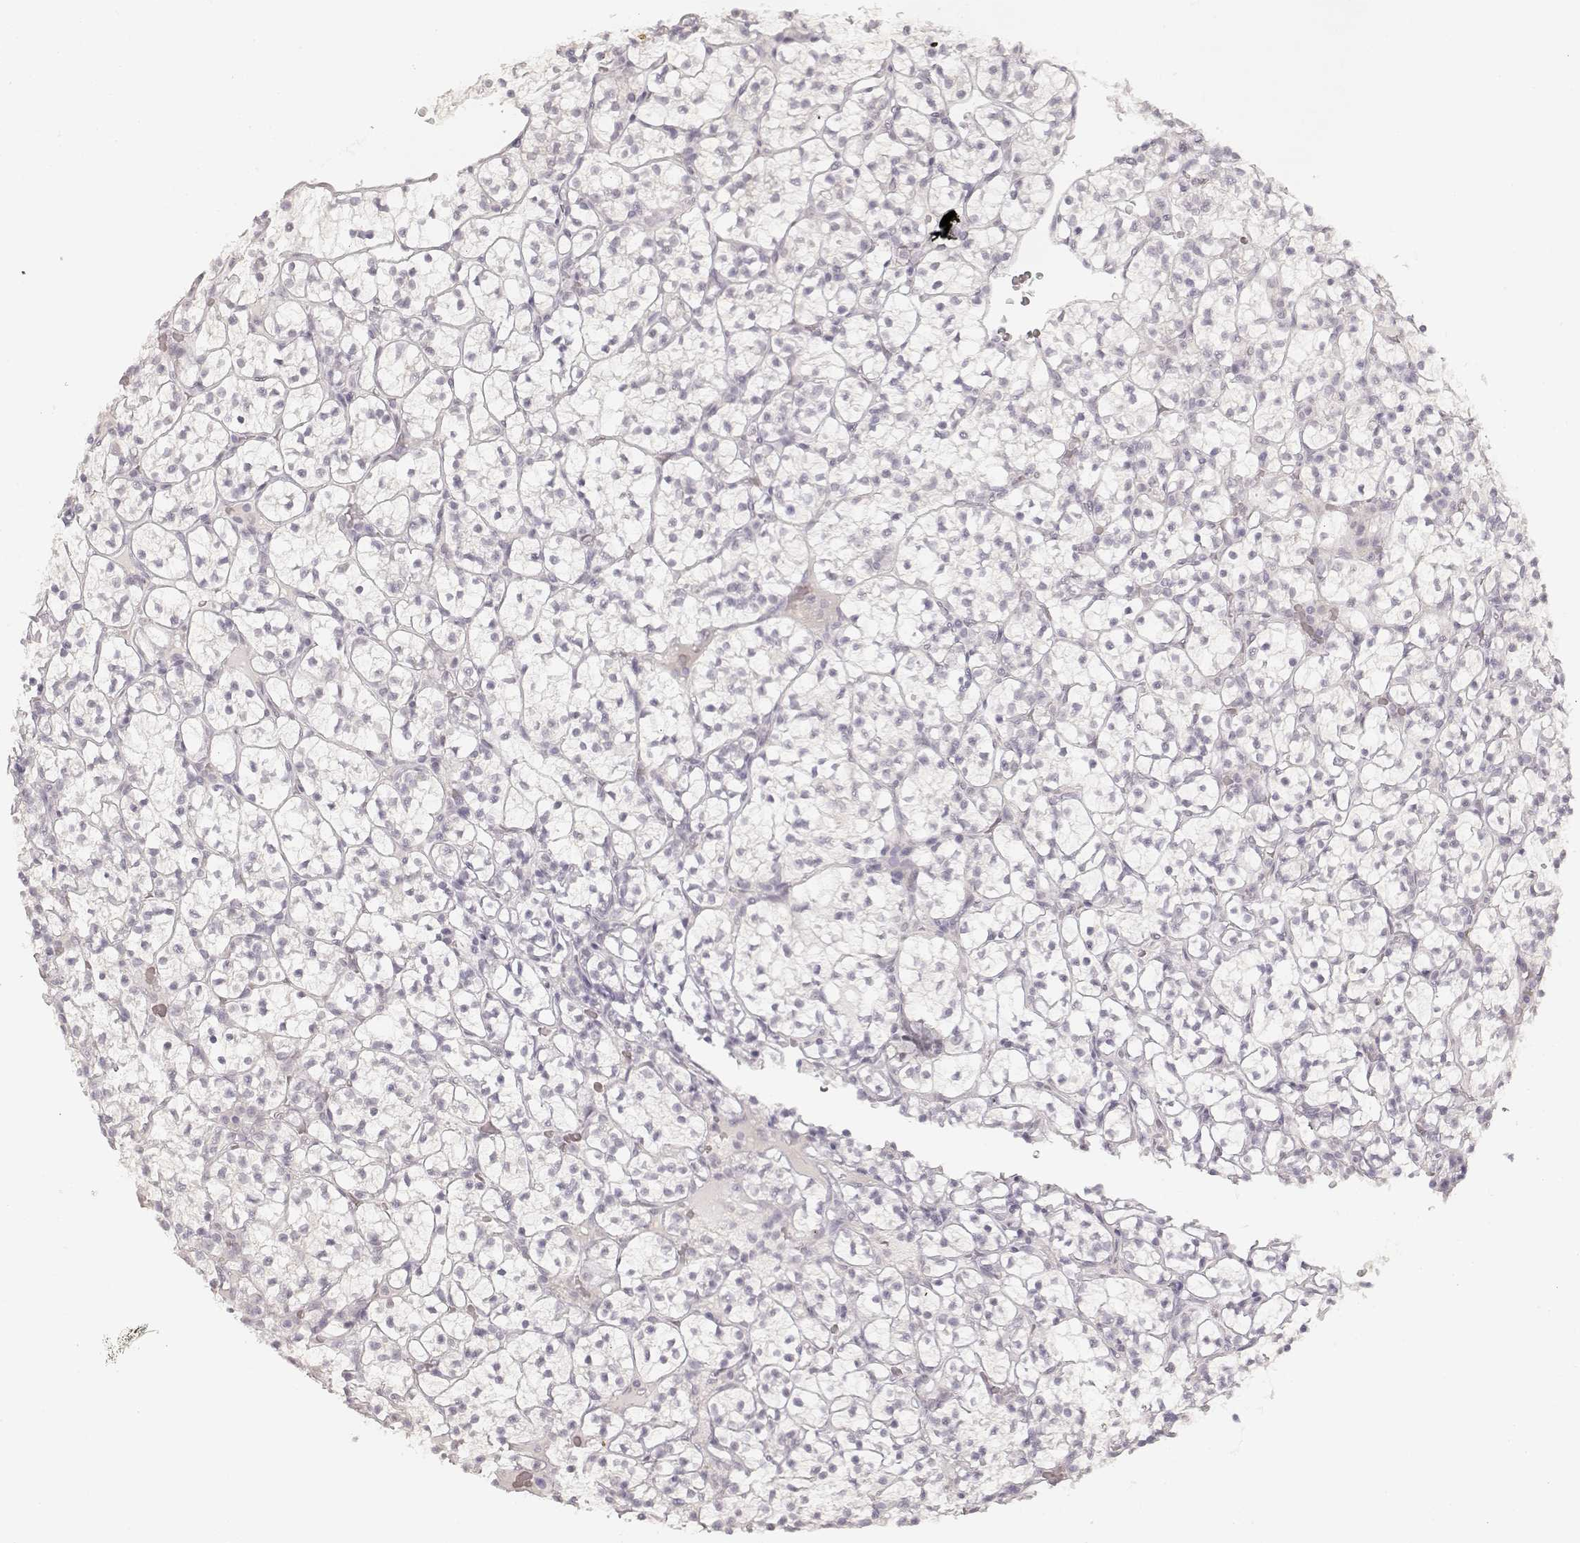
{"staining": {"intensity": "negative", "quantity": "none", "location": "none"}, "tissue": "renal cancer", "cell_type": "Tumor cells", "image_type": "cancer", "snomed": [{"axis": "morphology", "description": "Adenocarcinoma, NOS"}, {"axis": "topography", "description": "Kidney"}], "caption": "Tumor cells are negative for brown protein staining in renal cancer (adenocarcinoma).", "gene": "LAMC2", "patient": {"sex": "female", "age": 89}}